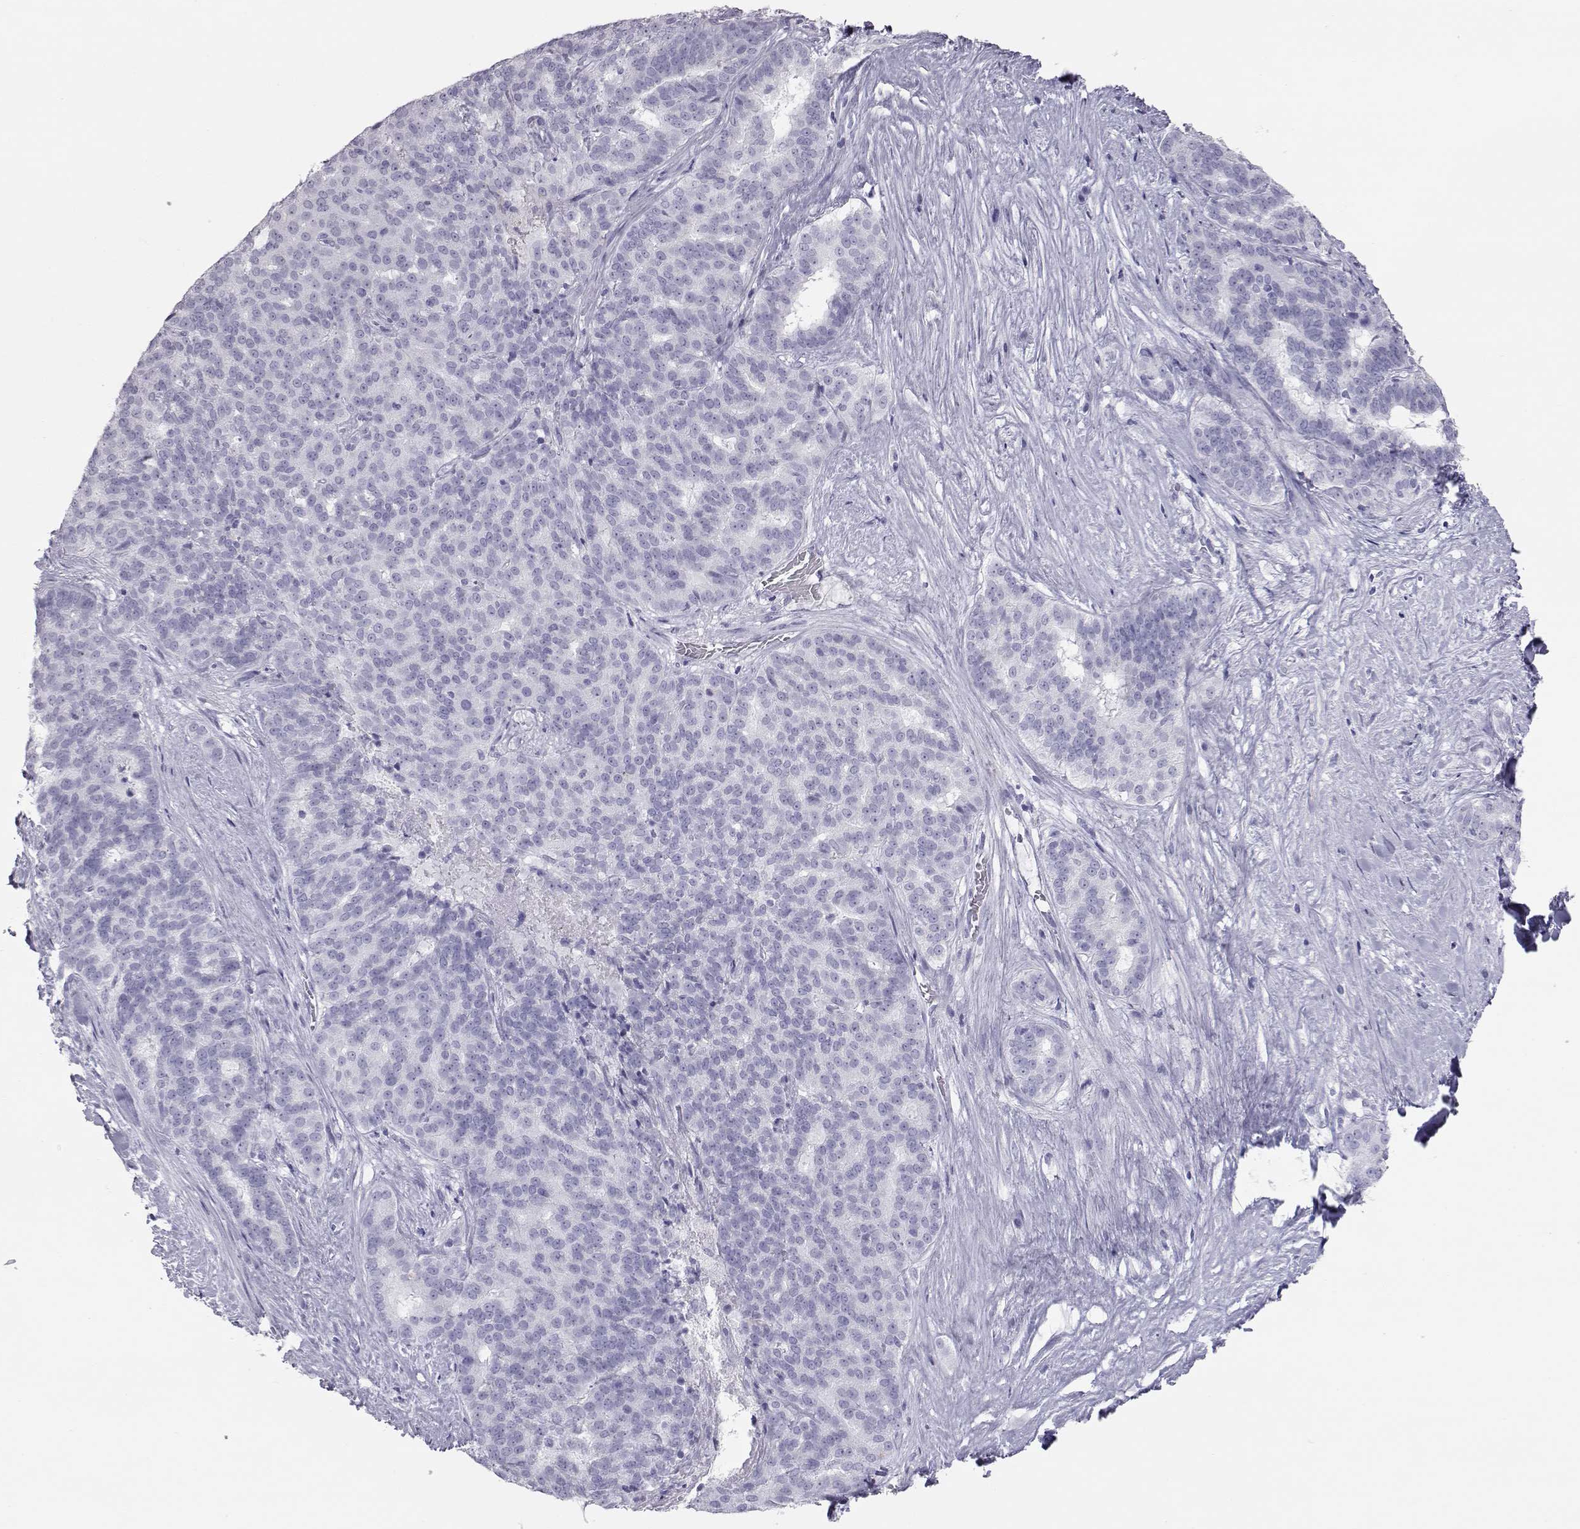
{"staining": {"intensity": "negative", "quantity": "none", "location": "none"}, "tissue": "liver cancer", "cell_type": "Tumor cells", "image_type": "cancer", "snomed": [{"axis": "morphology", "description": "Cholangiocarcinoma"}, {"axis": "topography", "description": "Liver"}], "caption": "A micrograph of cholangiocarcinoma (liver) stained for a protein exhibits no brown staining in tumor cells.", "gene": "ITLN2", "patient": {"sex": "female", "age": 47}}